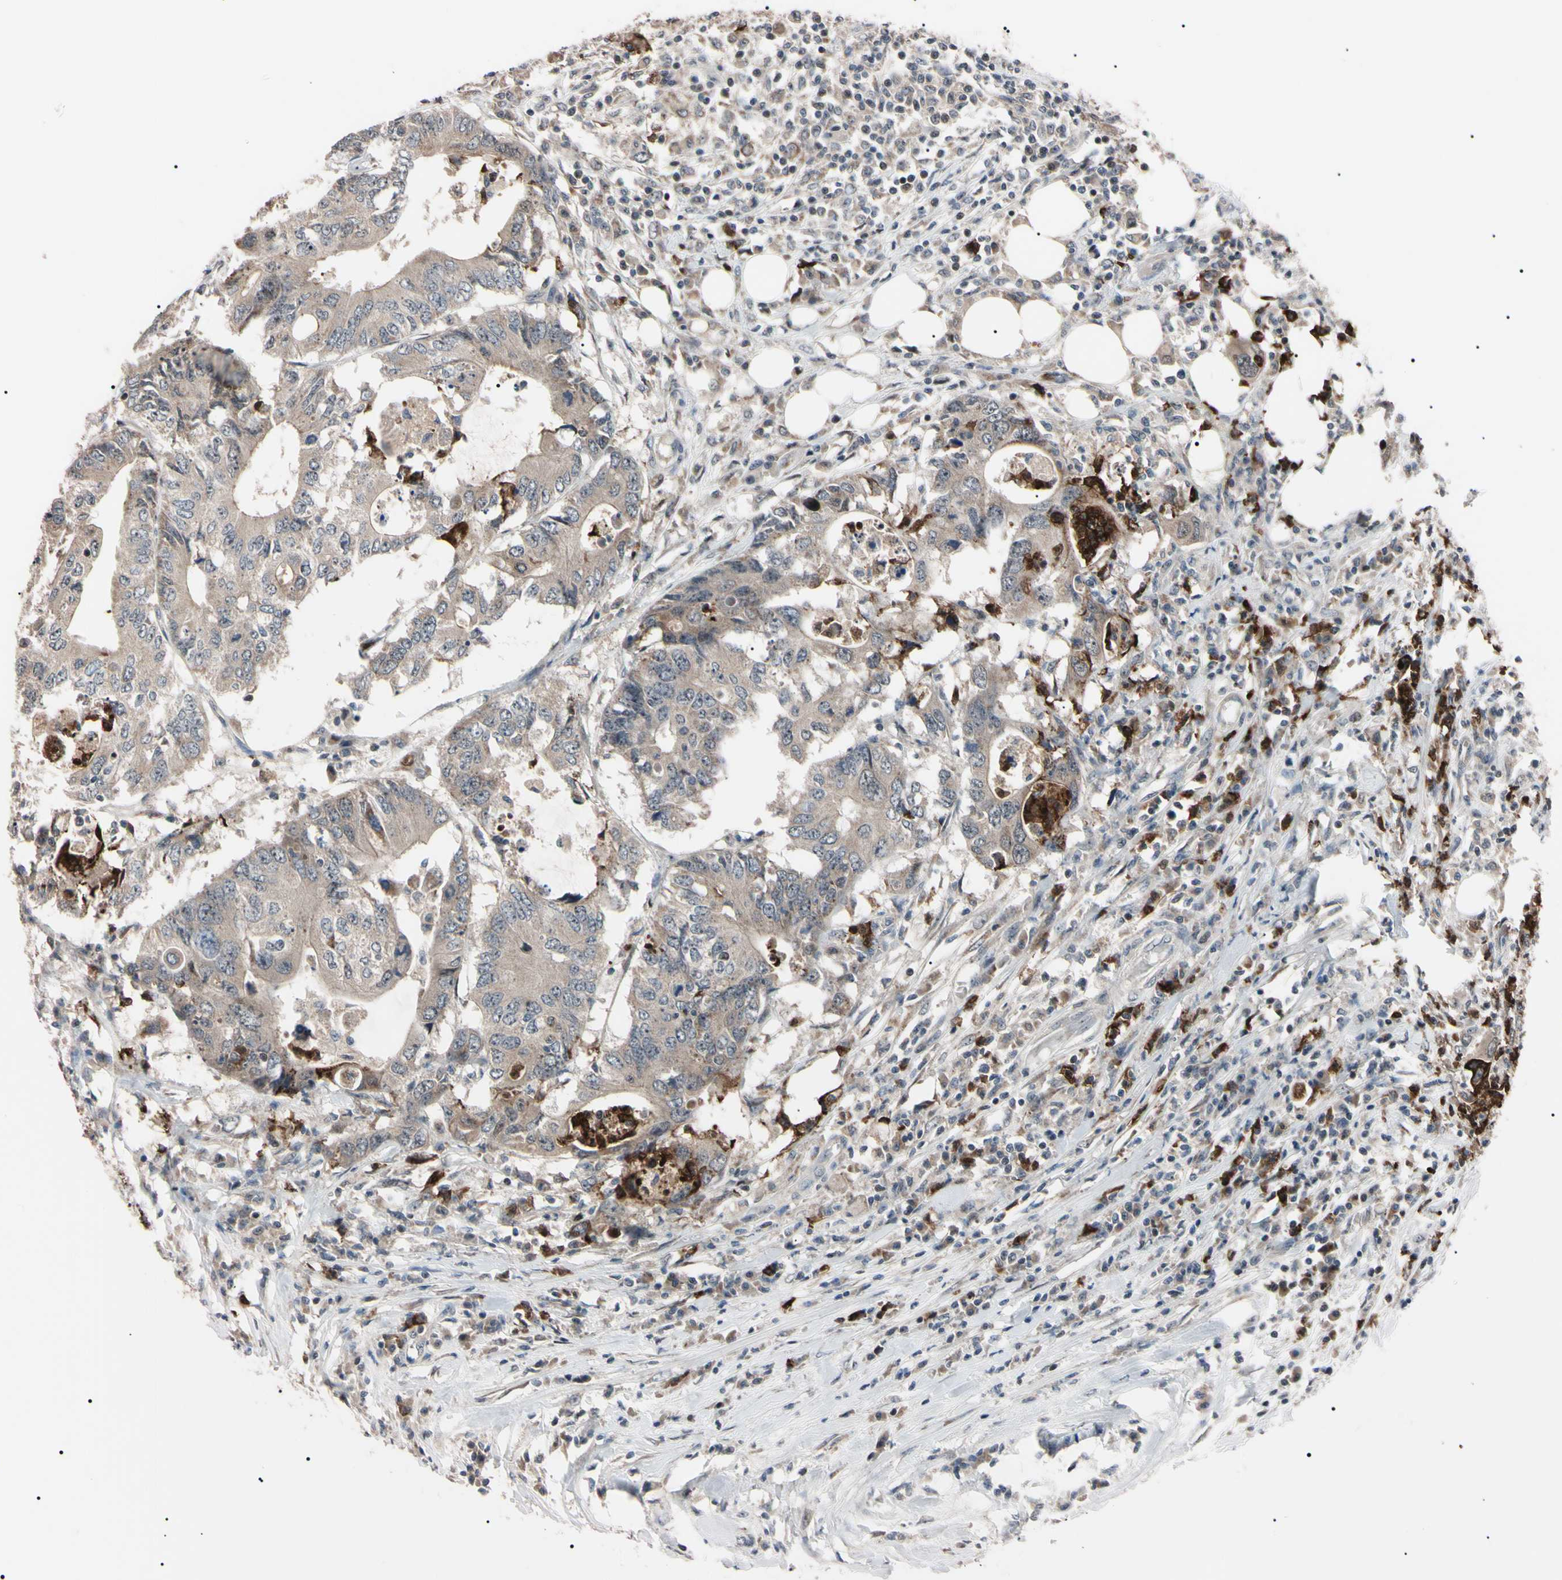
{"staining": {"intensity": "weak", "quantity": ">75%", "location": "cytoplasmic/membranous"}, "tissue": "colorectal cancer", "cell_type": "Tumor cells", "image_type": "cancer", "snomed": [{"axis": "morphology", "description": "Adenocarcinoma, NOS"}, {"axis": "topography", "description": "Colon"}], "caption": "The histopathology image demonstrates staining of colorectal adenocarcinoma, revealing weak cytoplasmic/membranous protein positivity (brown color) within tumor cells. (DAB (3,3'-diaminobenzidine) IHC with brightfield microscopy, high magnification).", "gene": "TRAF5", "patient": {"sex": "male", "age": 71}}